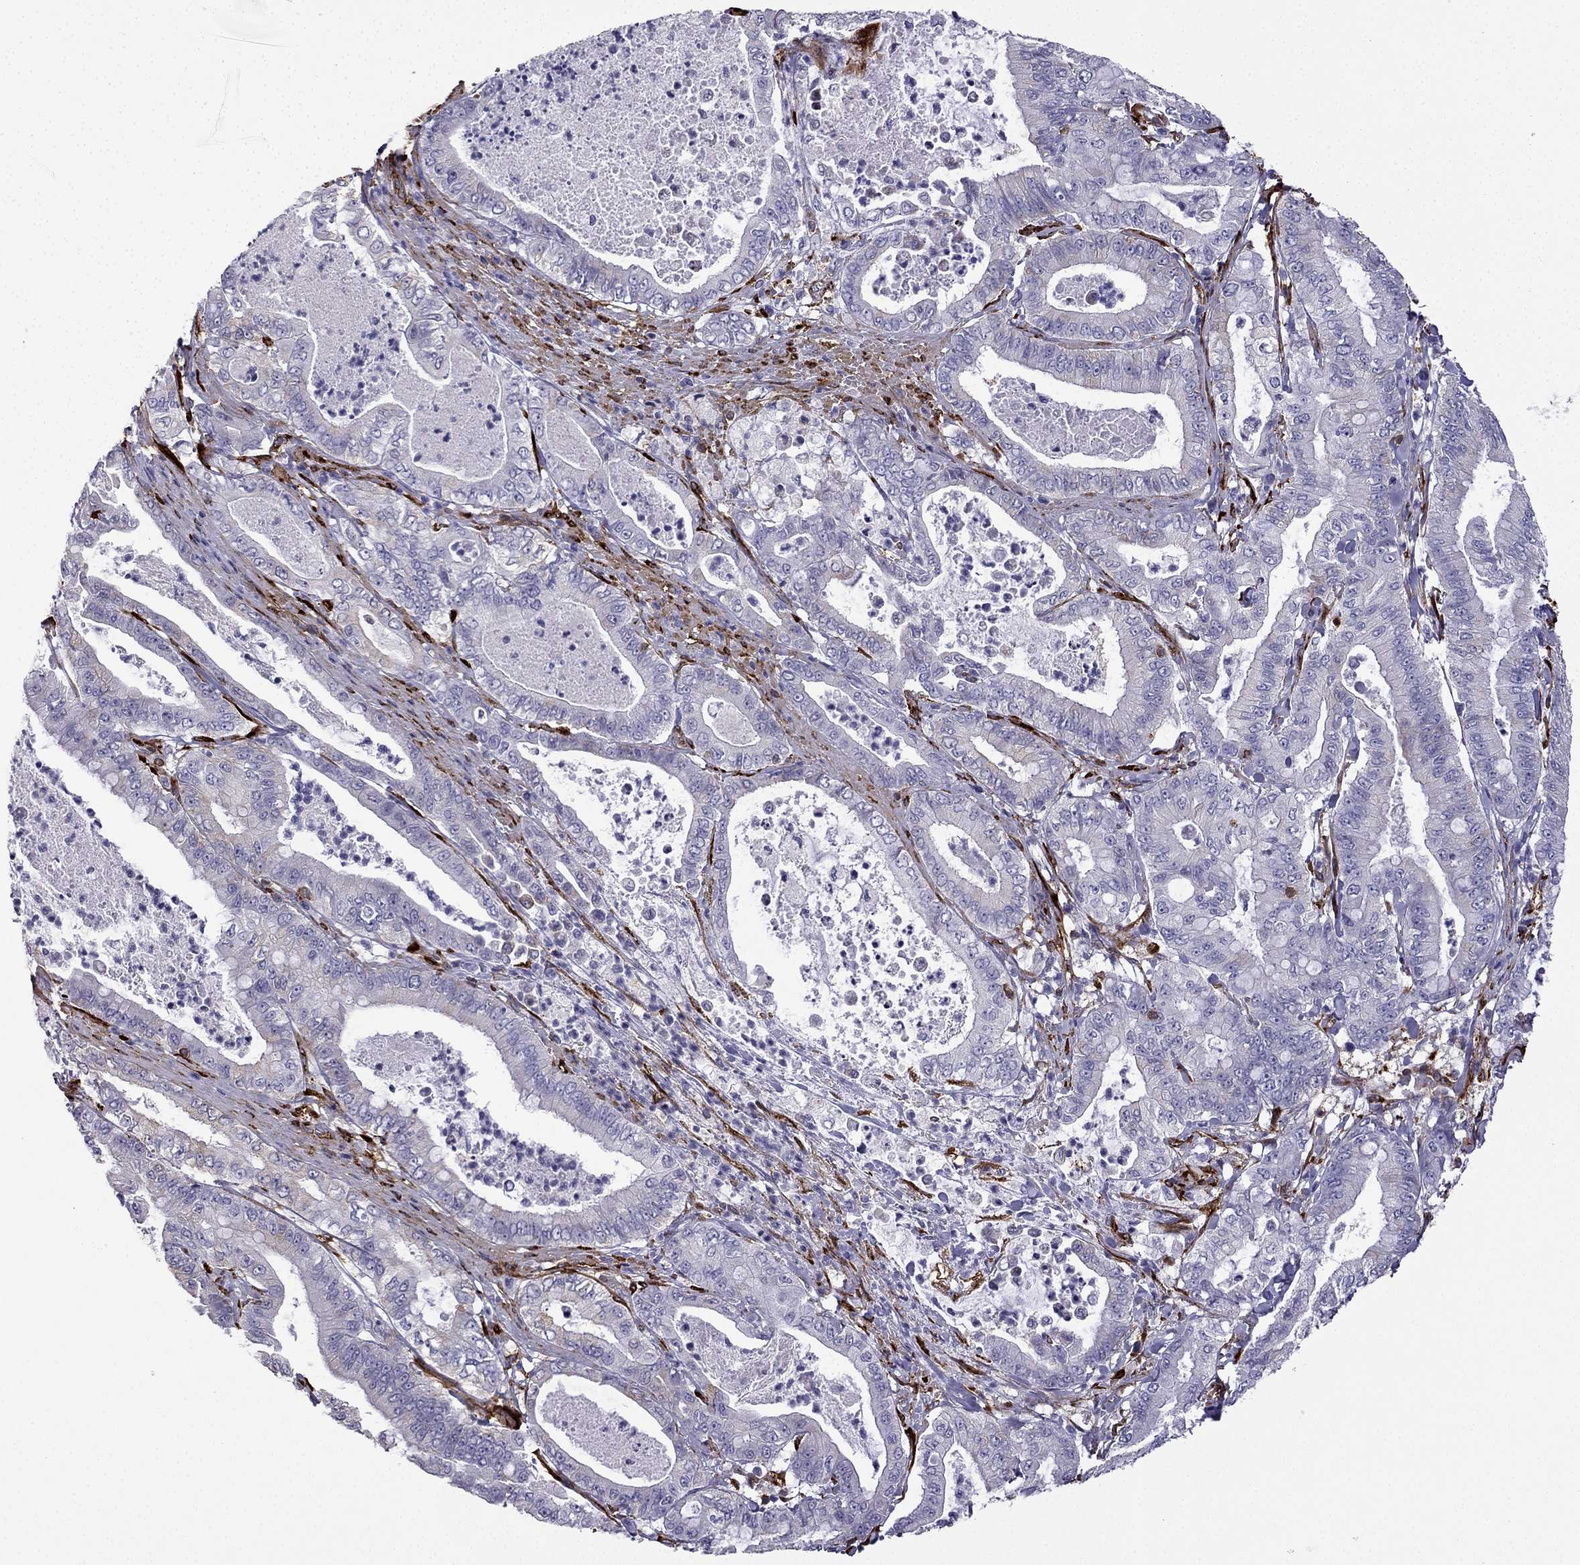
{"staining": {"intensity": "negative", "quantity": "none", "location": "none"}, "tissue": "pancreatic cancer", "cell_type": "Tumor cells", "image_type": "cancer", "snomed": [{"axis": "morphology", "description": "Adenocarcinoma, NOS"}, {"axis": "topography", "description": "Pancreas"}], "caption": "Pancreatic cancer was stained to show a protein in brown. There is no significant positivity in tumor cells.", "gene": "MAP4", "patient": {"sex": "male", "age": 71}}